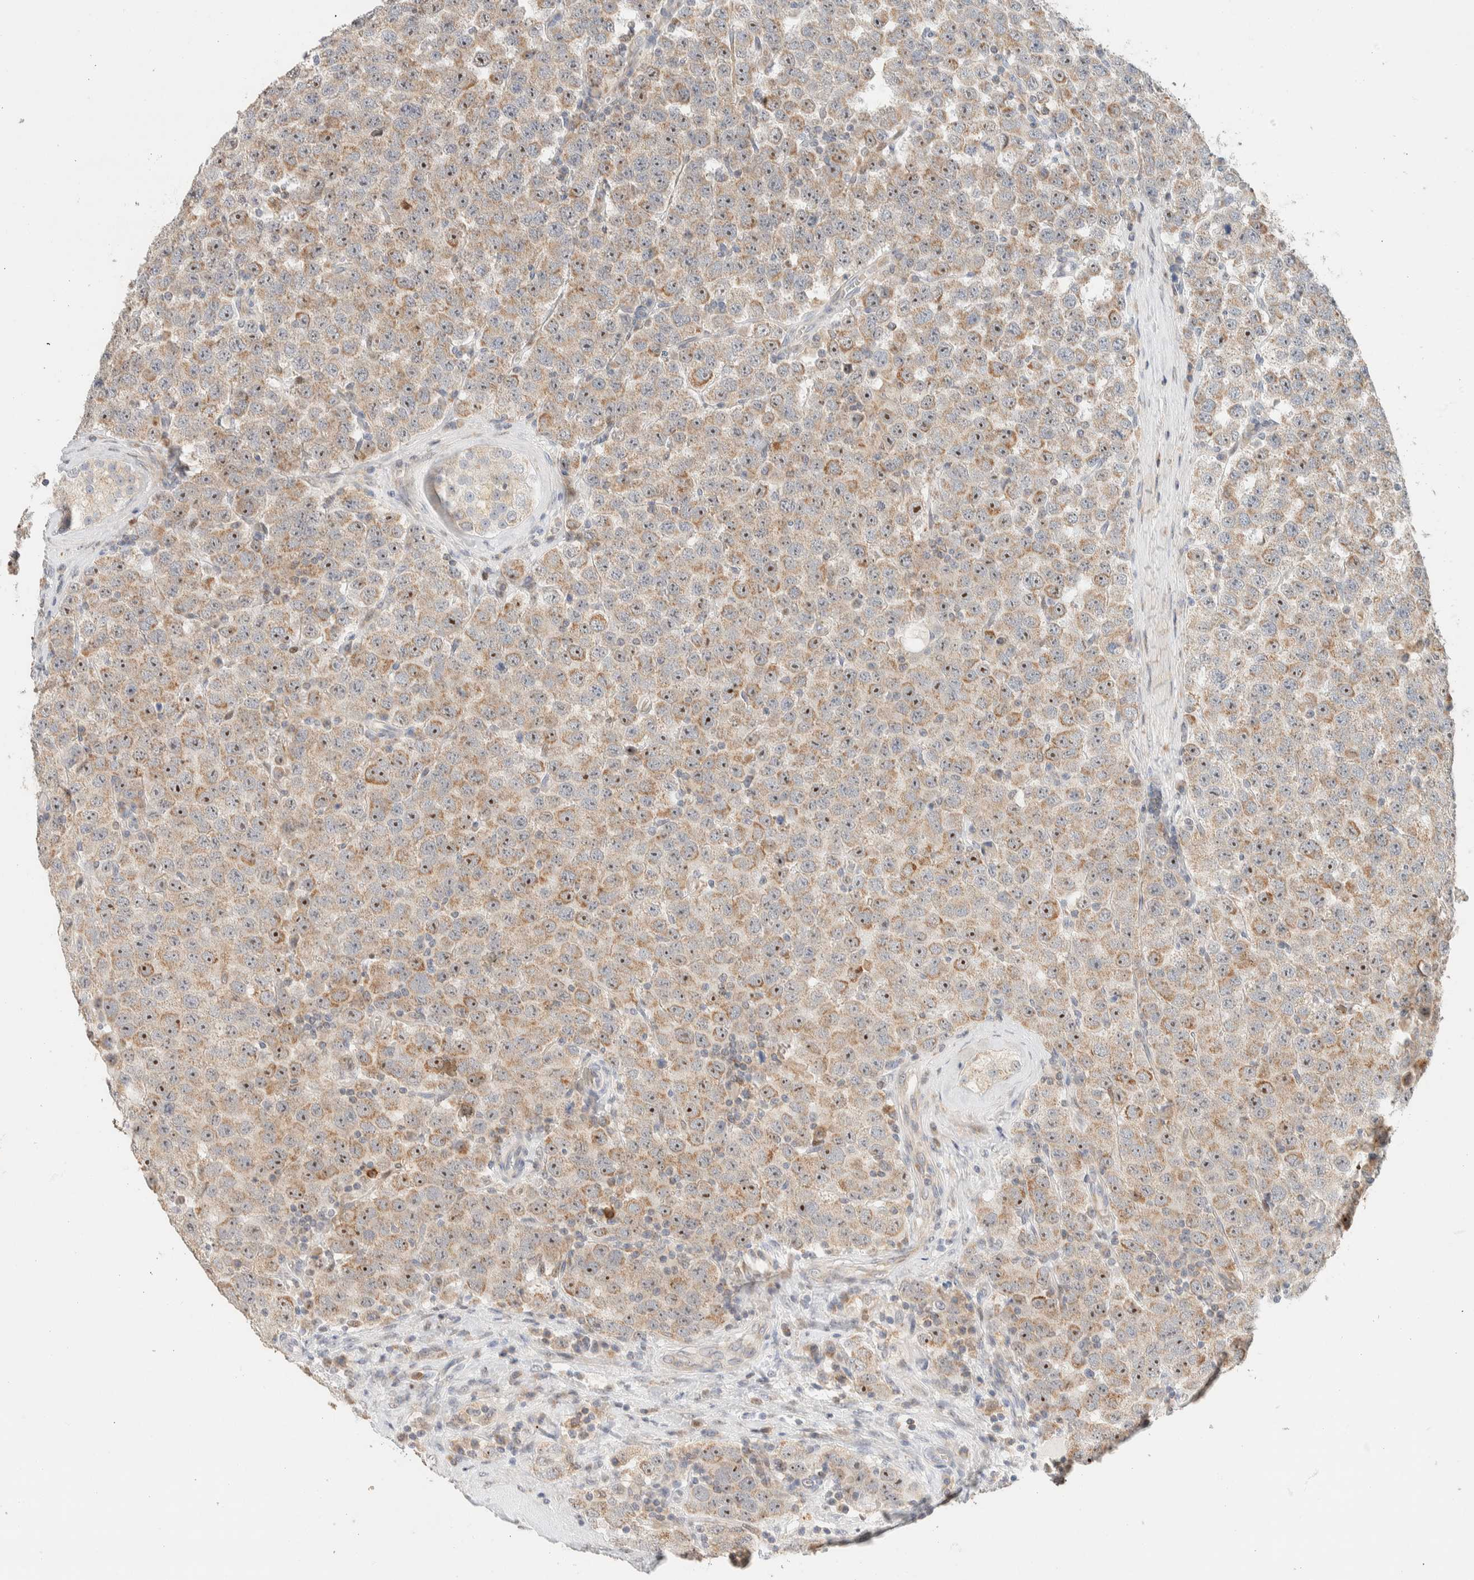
{"staining": {"intensity": "weak", "quantity": ">75%", "location": "cytoplasmic/membranous"}, "tissue": "testis cancer", "cell_type": "Tumor cells", "image_type": "cancer", "snomed": [{"axis": "morphology", "description": "Seminoma, NOS"}, {"axis": "topography", "description": "Testis"}], "caption": "Immunohistochemistry (IHC) of testis cancer (seminoma) reveals low levels of weak cytoplasmic/membranous staining in about >75% of tumor cells.", "gene": "HDHD3", "patient": {"sex": "male", "age": 28}}